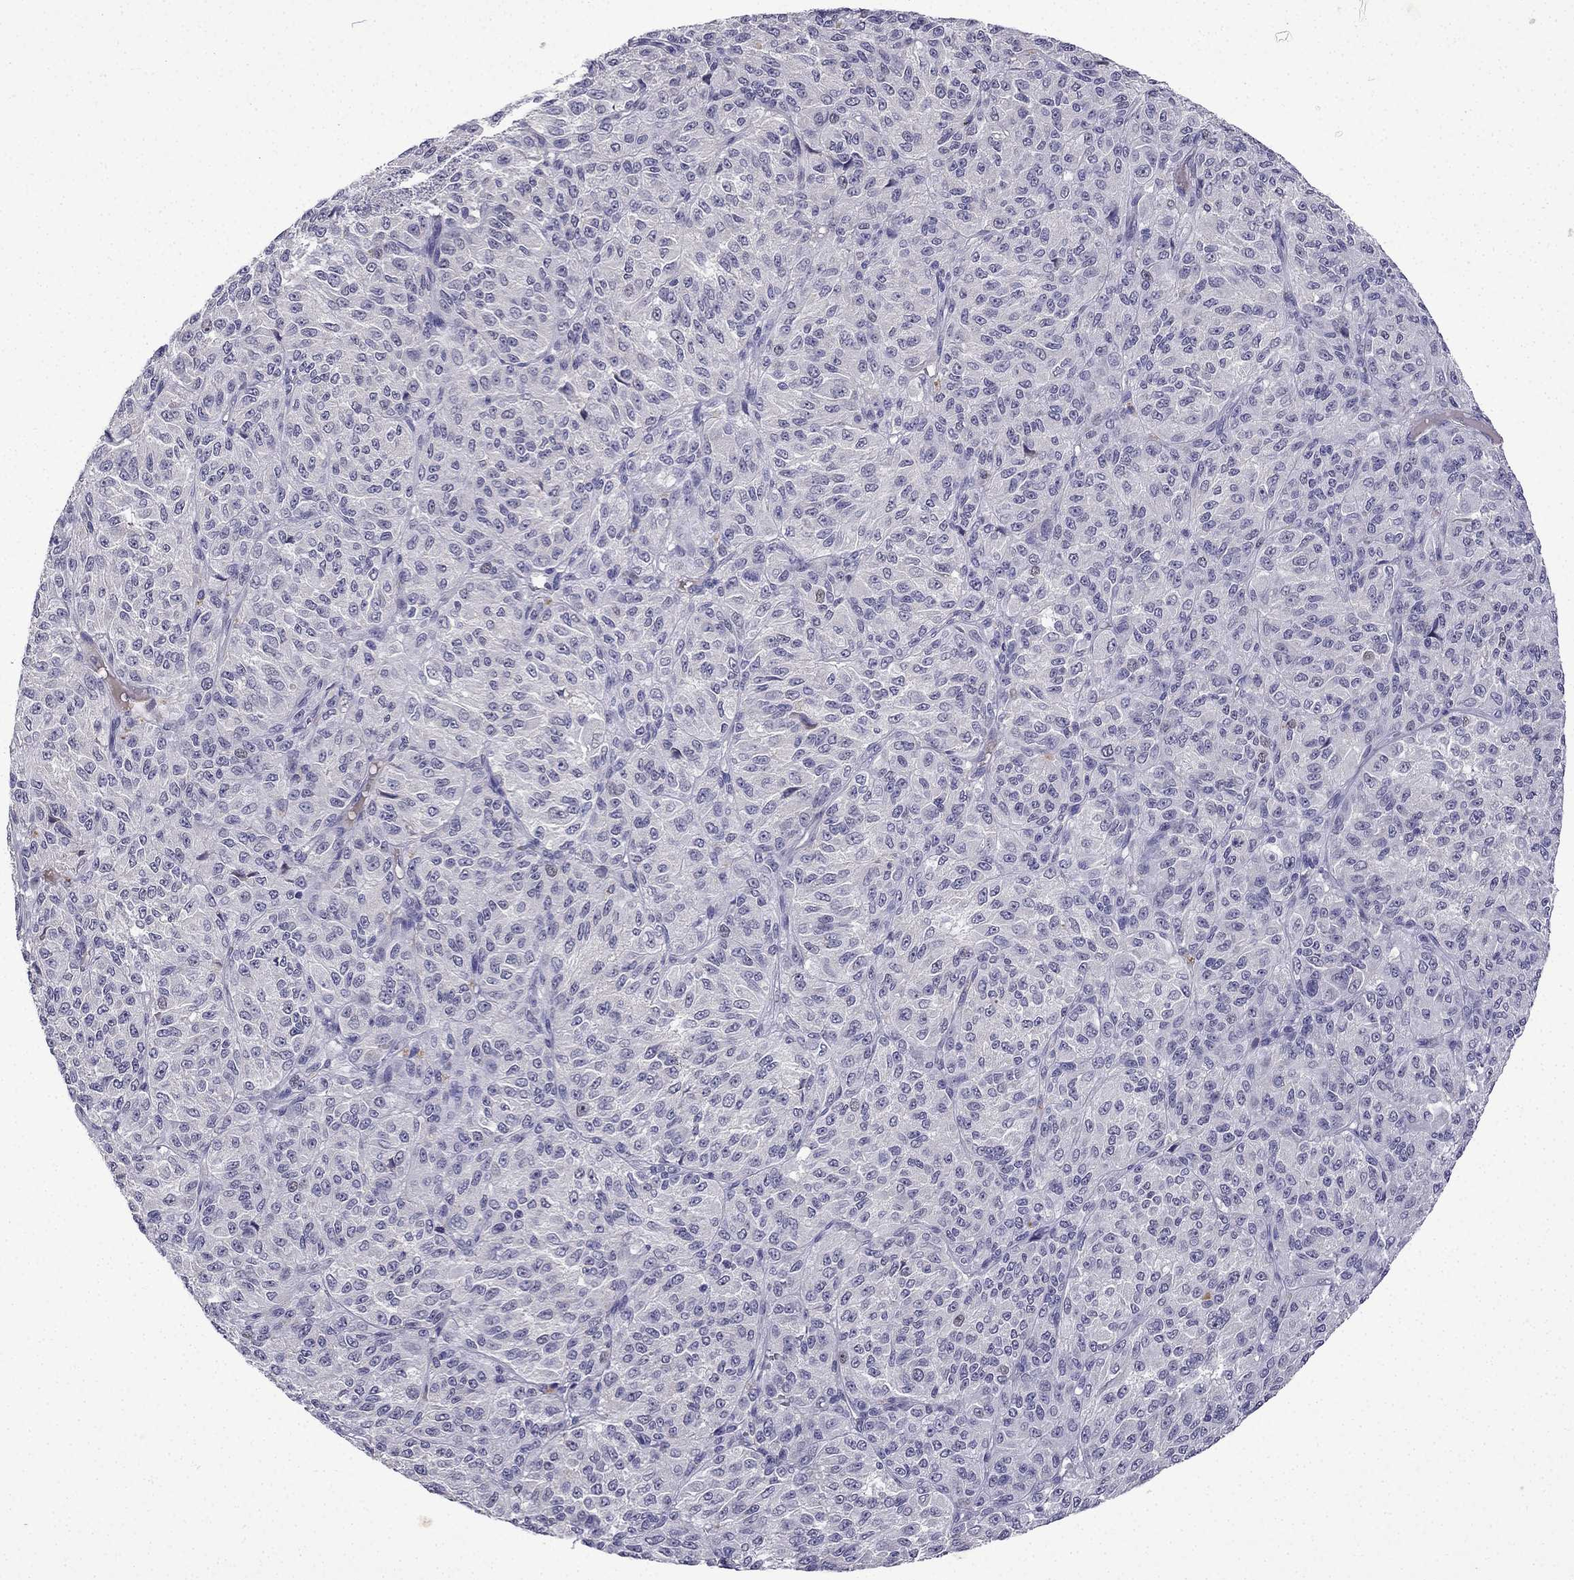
{"staining": {"intensity": "negative", "quantity": "none", "location": "none"}, "tissue": "melanoma", "cell_type": "Tumor cells", "image_type": "cancer", "snomed": [{"axis": "morphology", "description": "Malignant melanoma, Metastatic site"}, {"axis": "topography", "description": "Brain"}], "caption": "The micrograph displays no significant positivity in tumor cells of melanoma.", "gene": "UHRF1", "patient": {"sex": "female", "age": 56}}